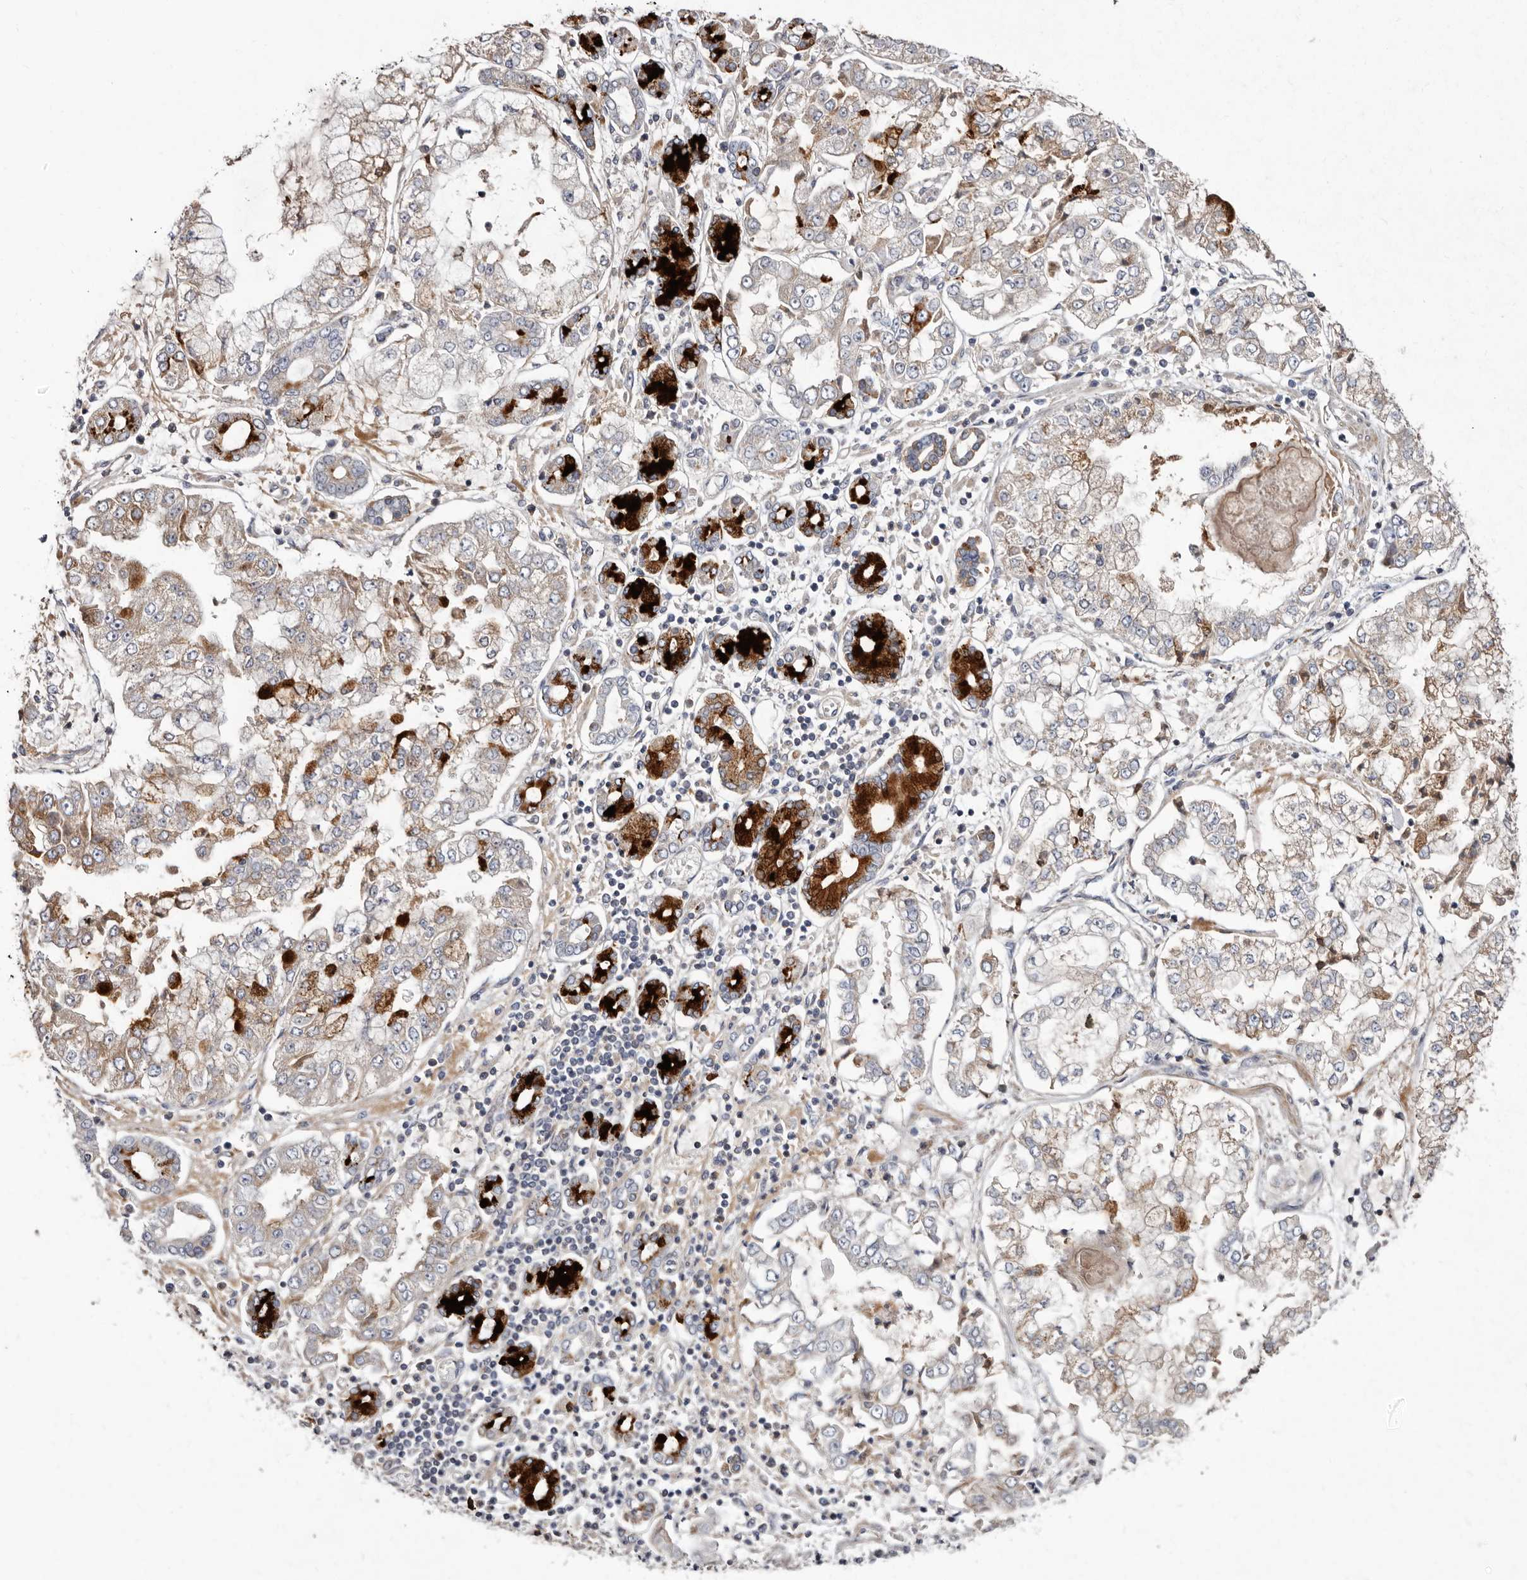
{"staining": {"intensity": "strong", "quantity": "25%-75%", "location": "cytoplasmic/membranous"}, "tissue": "stomach cancer", "cell_type": "Tumor cells", "image_type": "cancer", "snomed": [{"axis": "morphology", "description": "Adenocarcinoma, NOS"}, {"axis": "topography", "description": "Stomach"}], "caption": "About 25%-75% of tumor cells in stomach adenocarcinoma reveal strong cytoplasmic/membranous protein expression as visualized by brown immunohistochemical staining.", "gene": "ASIC5", "patient": {"sex": "male", "age": 76}}